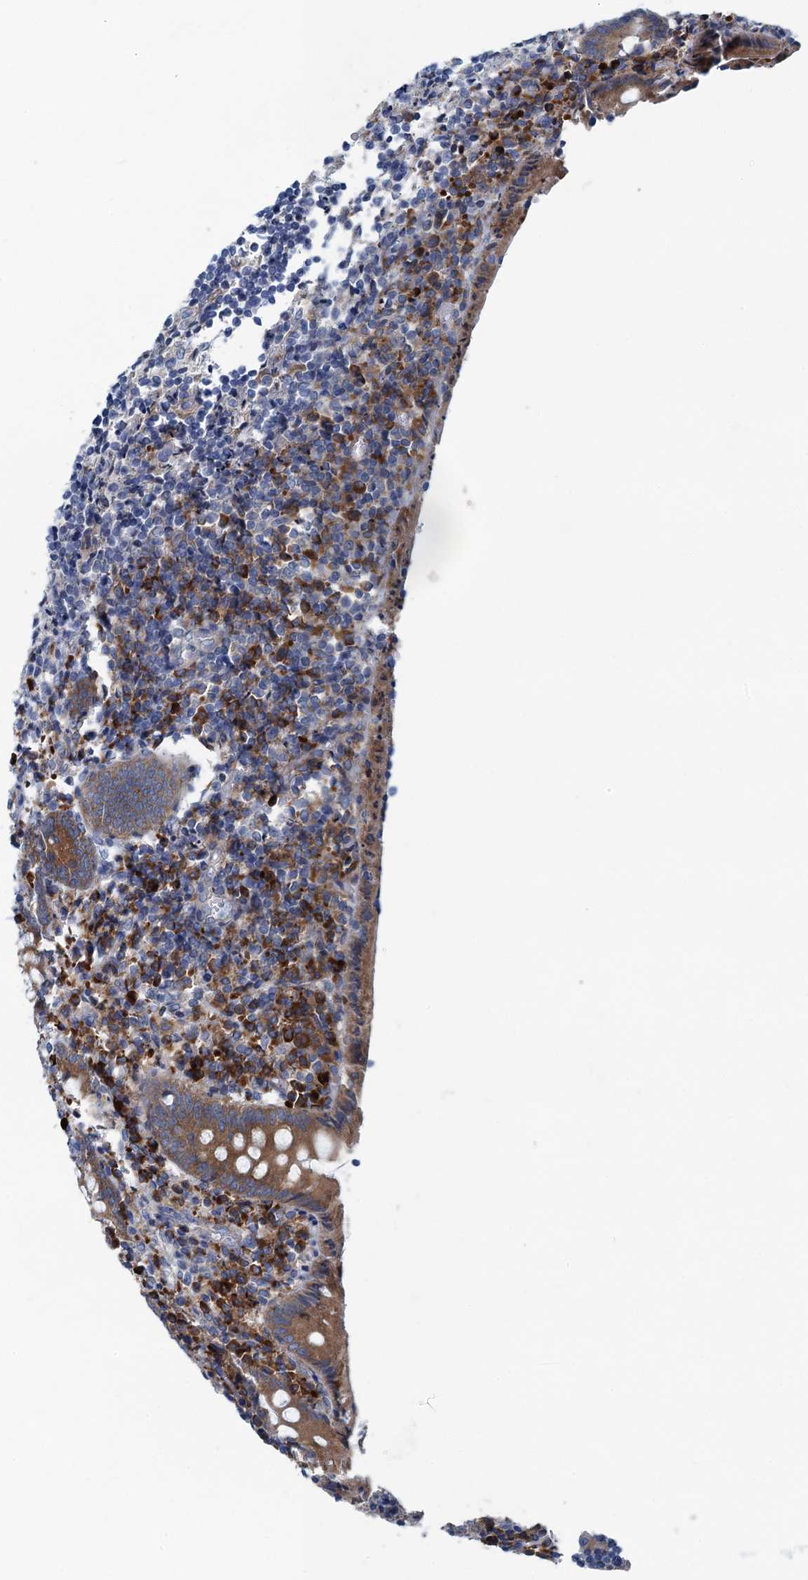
{"staining": {"intensity": "moderate", "quantity": ">75%", "location": "cytoplasmic/membranous"}, "tissue": "appendix", "cell_type": "Glandular cells", "image_type": "normal", "snomed": [{"axis": "morphology", "description": "Normal tissue, NOS"}, {"axis": "topography", "description": "Appendix"}], "caption": "Protein analysis of benign appendix displays moderate cytoplasmic/membranous expression in about >75% of glandular cells. The staining is performed using DAB (3,3'-diaminobenzidine) brown chromogen to label protein expression. The nuclei are counter-stained blue using hematoxylin.", "gene": "MYDGF", "patient": {"sex": "female", "age": 17}}